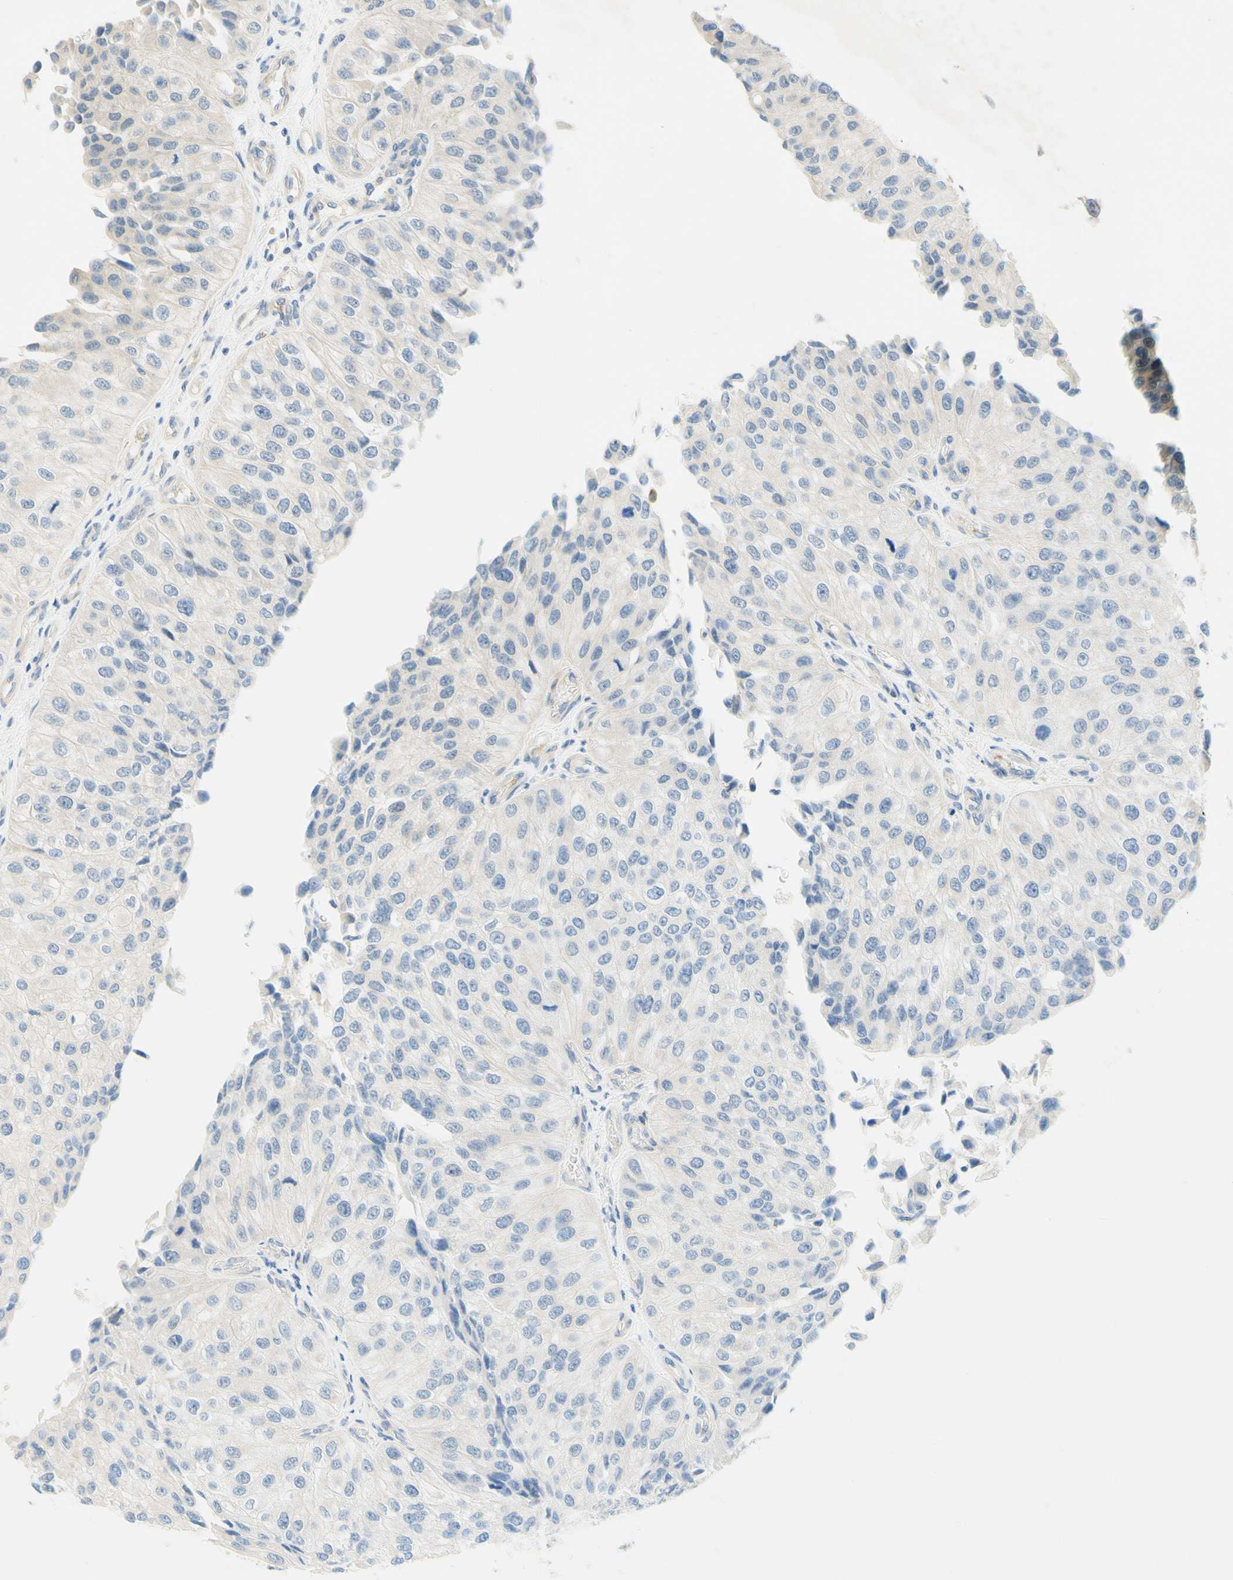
{"staining": {"intensity": "moderate", "quantity": "<25%", "location": "cytoplasmic/membranous"}, "tissue": "urothelial cancer", "cell_type": "Tumor cells", "image_type": "cancer", "snomed": [{"axis": "morphology", "description": "Urothelial carcinoma, High grade"}, {"axis": "topography", "description": "Kidney"}, {"axis": "topography", "description": "Urinary bladder"}], "caption": "Urothelial cancer was stained to show a protein in brown. There is low levels of moderate cytoplasmic/membranous expression in approximately <25% of tumor cells. (DAB (3,3'-diaminobenzidine) = brown stain, brightfield microscopy at high magnification).", "gene": "ENTREP2", "patient": {"sex": "male", "age": 77}}